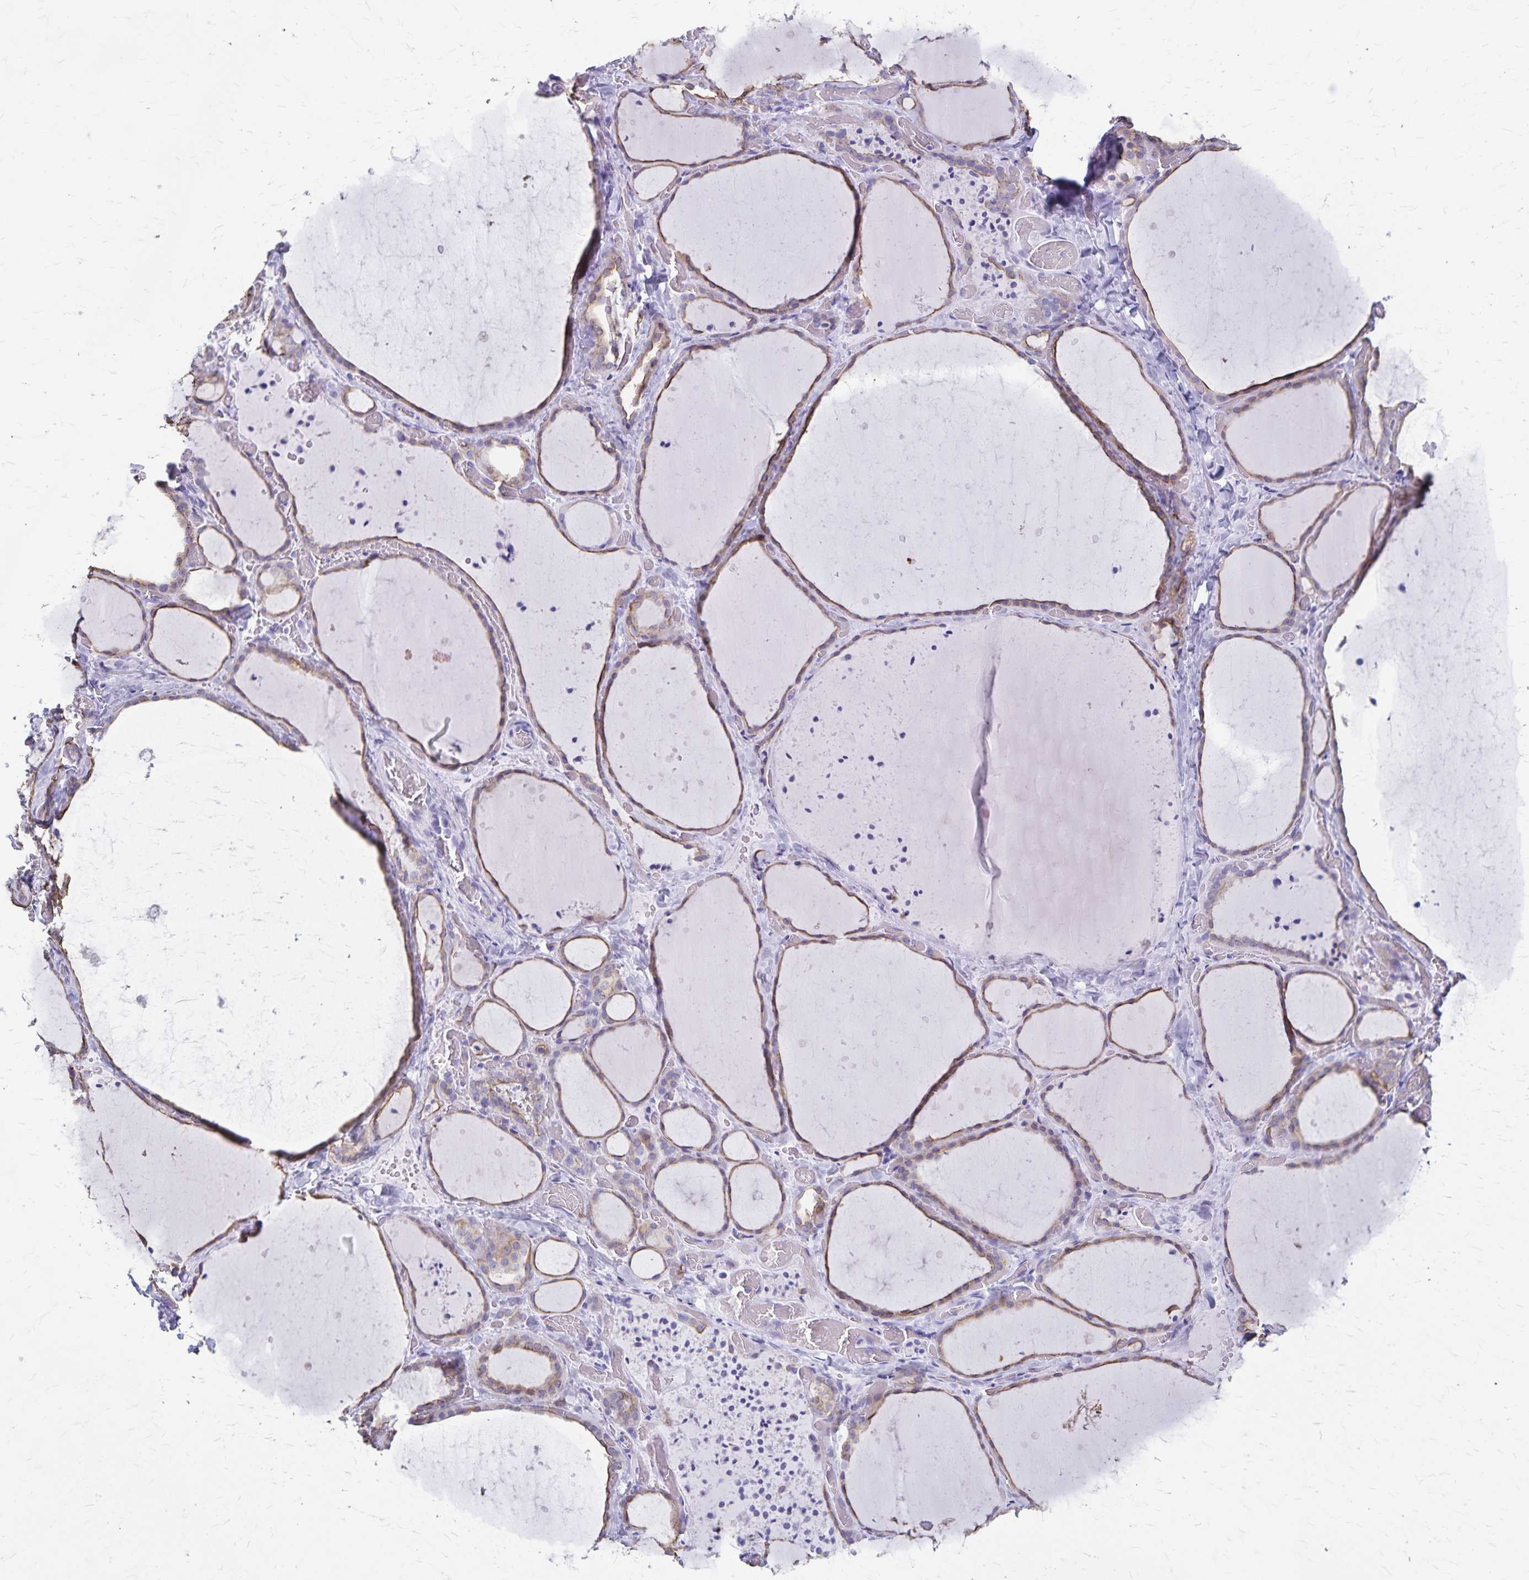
{"staining": {"intensity": "moderate", "quantity": ">75%", "location": "cytoplasmic/membranous"}, "tissue": "thyroid gland", "cell_type": "Glandular cells", "image_type": "normal", "snomed": [{"axis": "morphology", "description": "Normal tissue, NOS"}, {"axis": "topography", "description": "Thyroid gland"}], "caption": "Glandular cells reveal moderate cytoplasmic/membranous positivity in approximately >75% of cells in normal thyroid gland. The staining was performed using DAB to visualize the protein expression in brown, while the nuclei were stained in blue with hematoxylin (Magnification: 20x).", "gene": "GPBAR1", "patient": {"sex": "female", "age": 36}}